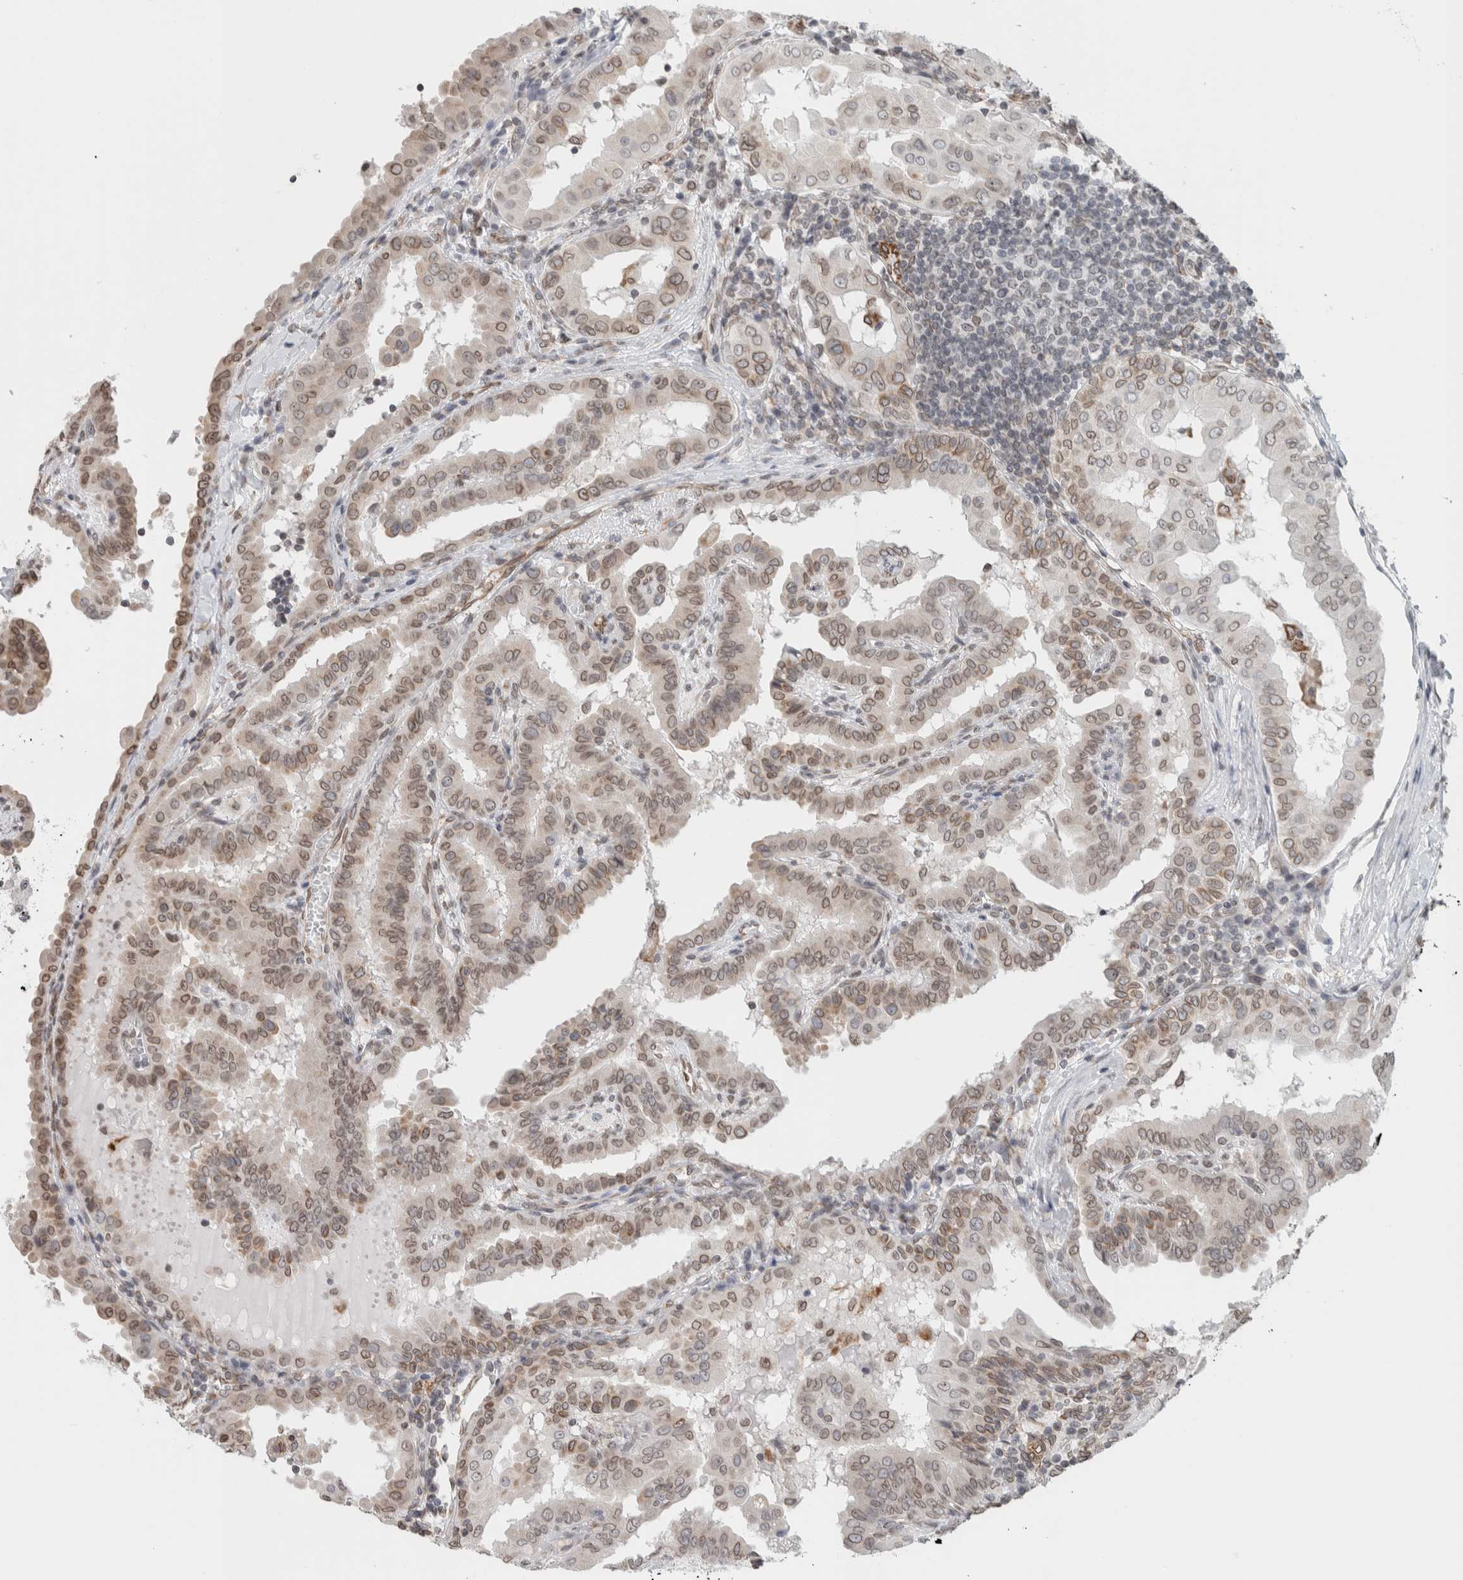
{"staining": {"intensity": "moderate", "quantity": ">75%", "location": "cytoplasmic/membranous,nuclear"}, "tissue": "thyroid cancer", "cell_type": "Tumor cells", "image_type": "cancer", "snomed": [{"axis": "morphology", "description": "Papillary adenocarcinoma, NOS"}, {"axis": "topography", "description": "Thyroid gland"}], "caption": "Human thyroid papillary adenocarcinoma stained with a brown dye displays moderate cytoplasmic/membranous and nuclear positive staining in approximately >75% of tumor cells.", "gene": "RBMX2", "patient": {"sex": "male", "age": 33}}